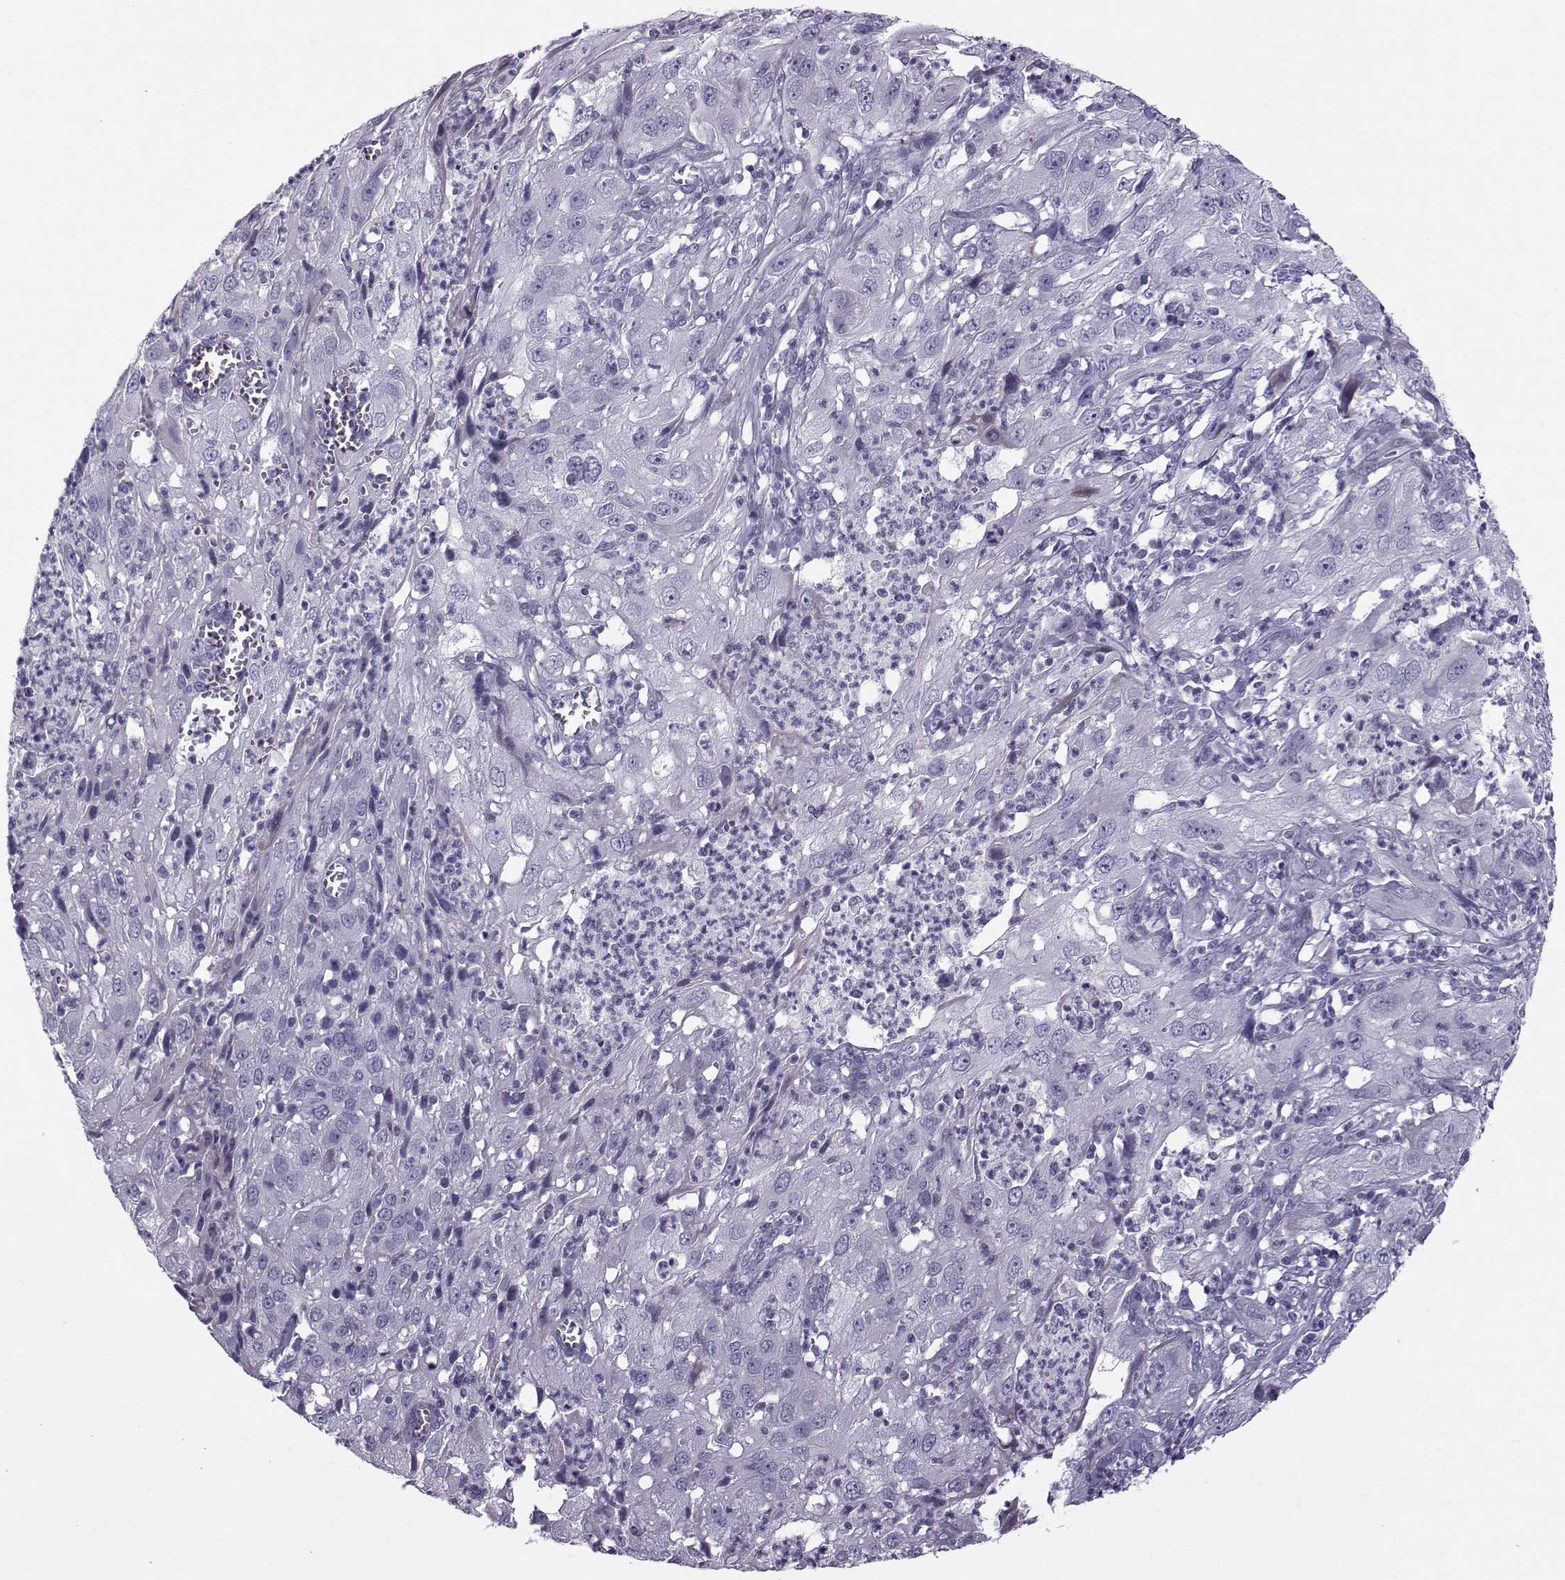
{"staining": {"intensity": "negative", "quantity": "none", "location": "none"}, "tissue": "cervical cancer", "cell_type": "Tumor cells", "image_type": "cancer", "snomed": [{"axis": "morphology", "description": "Squamous cell carcinoma, NOS"}, {"axis": "topography", "description": "Cervix"}], "caption": "IHC of human cervical squamous cell carcinoma demonstrates no staining in tumor cells.", "gene": "DMRT3", "patient": {"sex": "female", "age": 32}}